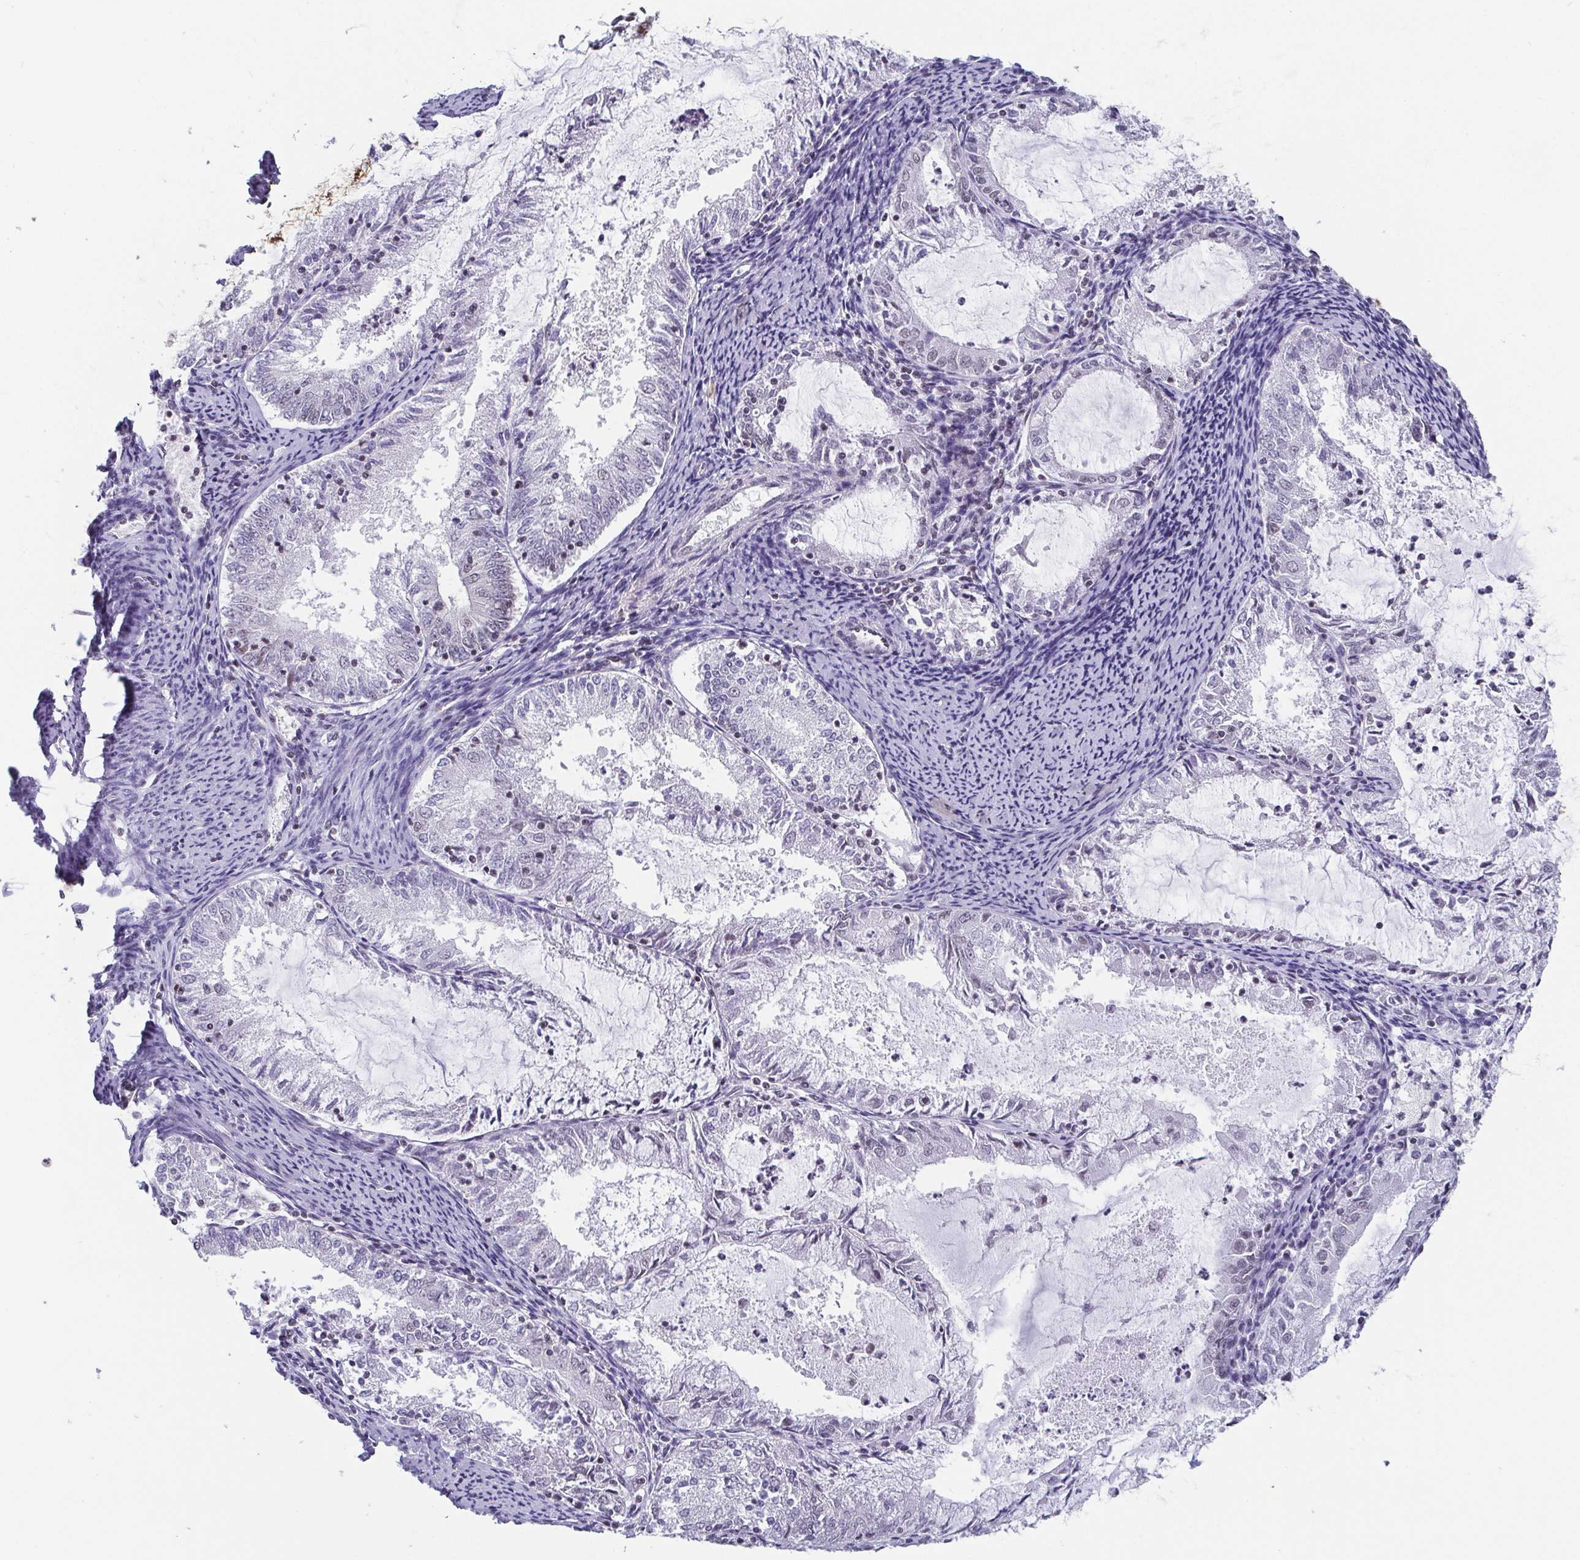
{"staining": {"intensity": "negative", "quantity": "none", "location": "none"}, "tissue": "endometrial cancer", "cell_type": "Tumor cells", "image_type": "cancer", "snomed": [{"axis": "morphology", "description": "Adenocarcinoma, NOS"}, {"axis": "topography", "description": "Endometrium"}], "caption": "Immunohistochemistry of endometrial cancer (adenocarcinoma) exhibits no positivity in tumor cells.", "gene": "CTCF", "patient": {"sex": "female", "age": 57}}